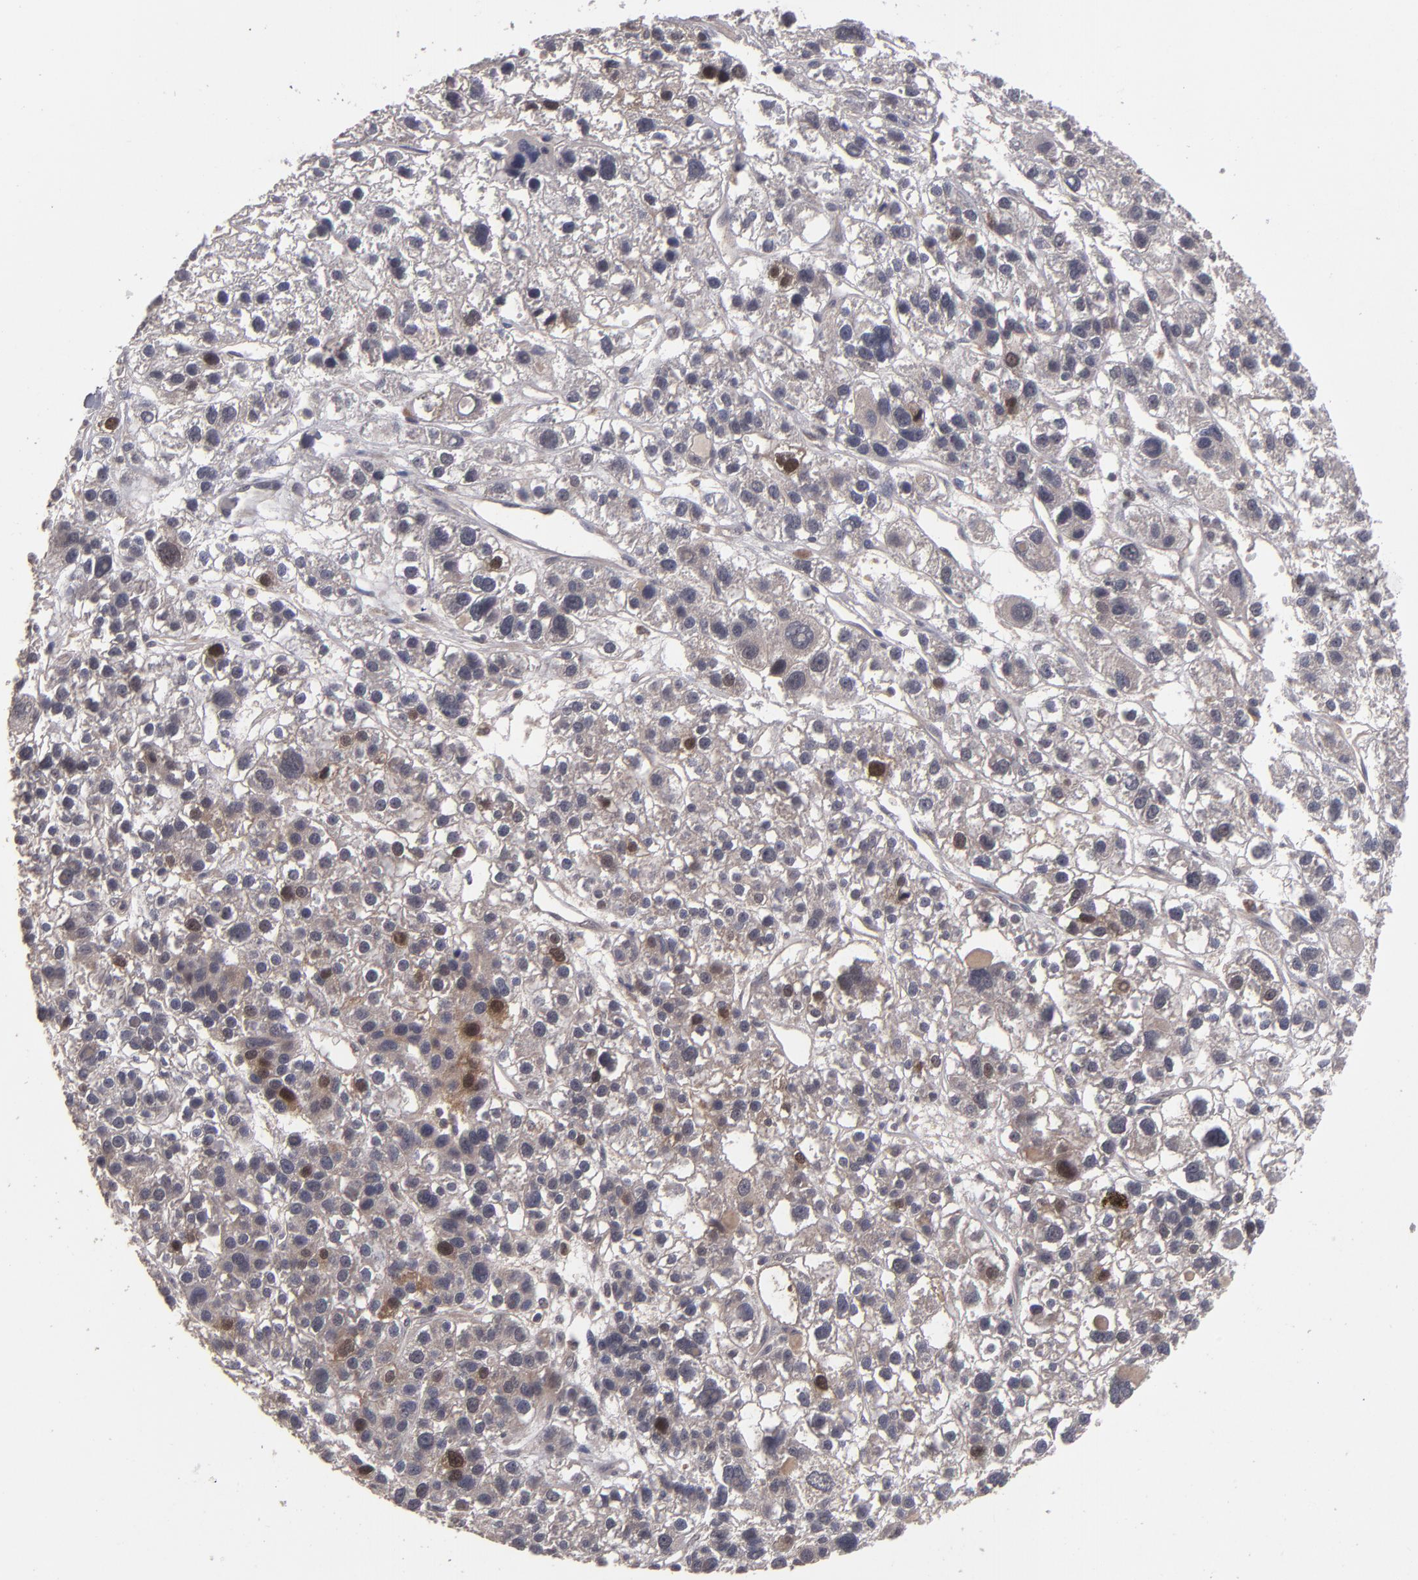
{"staining": {"intensity": "moderate", "quantity": ">75%", "location": "cytoplasmic/membranous"}, "tissue": "liver cancer", "cell_type": "Tumor cells", "image_type": "cancer", "snomed": [{"axis": "morphology", "description": "Carcinoma, Hepatocellular, NOS"}, {"axis": "topography", "description": "Liver"}], "caption": "Liver hepatocellular carcinoma tissue demonstrates moderate cytoplasmic/membranous expression in about >75% of tumor cells", "gene": "TYMS", "patient": {"sex": "female", "age": 85}}